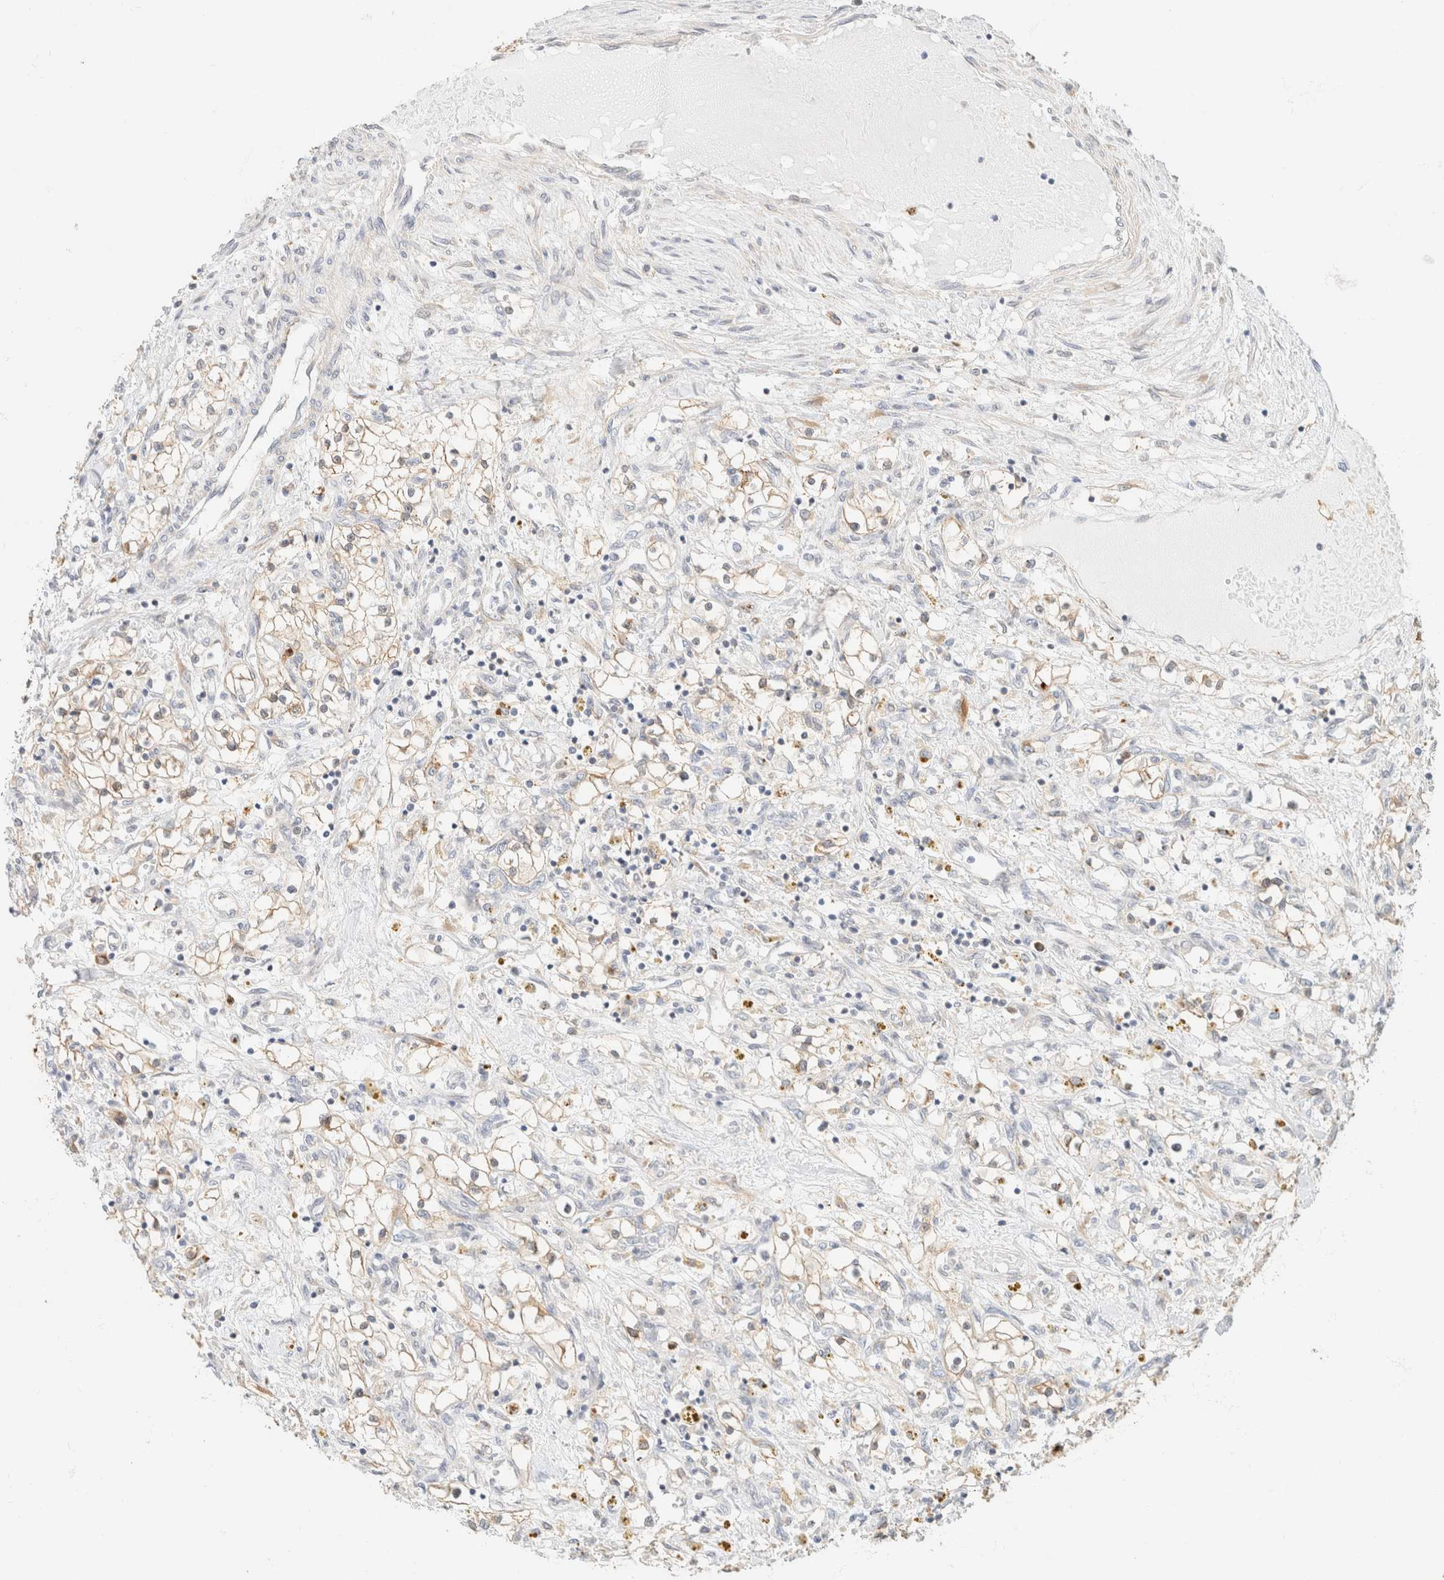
{"staining": {"intensity": "negative", "quantity": "none", "location": "none"}, "tissue": "renal cancer", "cell_type": "Tumor cells", "image_type": "cancer", "snomed": [{"axis": "morphology", "description": "Adenocarcinoma, NOS"}, {"axis": "topography", "description": "Kidney"}], "caption": "A micrograph of renal adenocarcinoma stained for a protein displays no brown staining in tumor cells.", "gene": "GPI", "patient": {"sex": "male", "age": 68}}